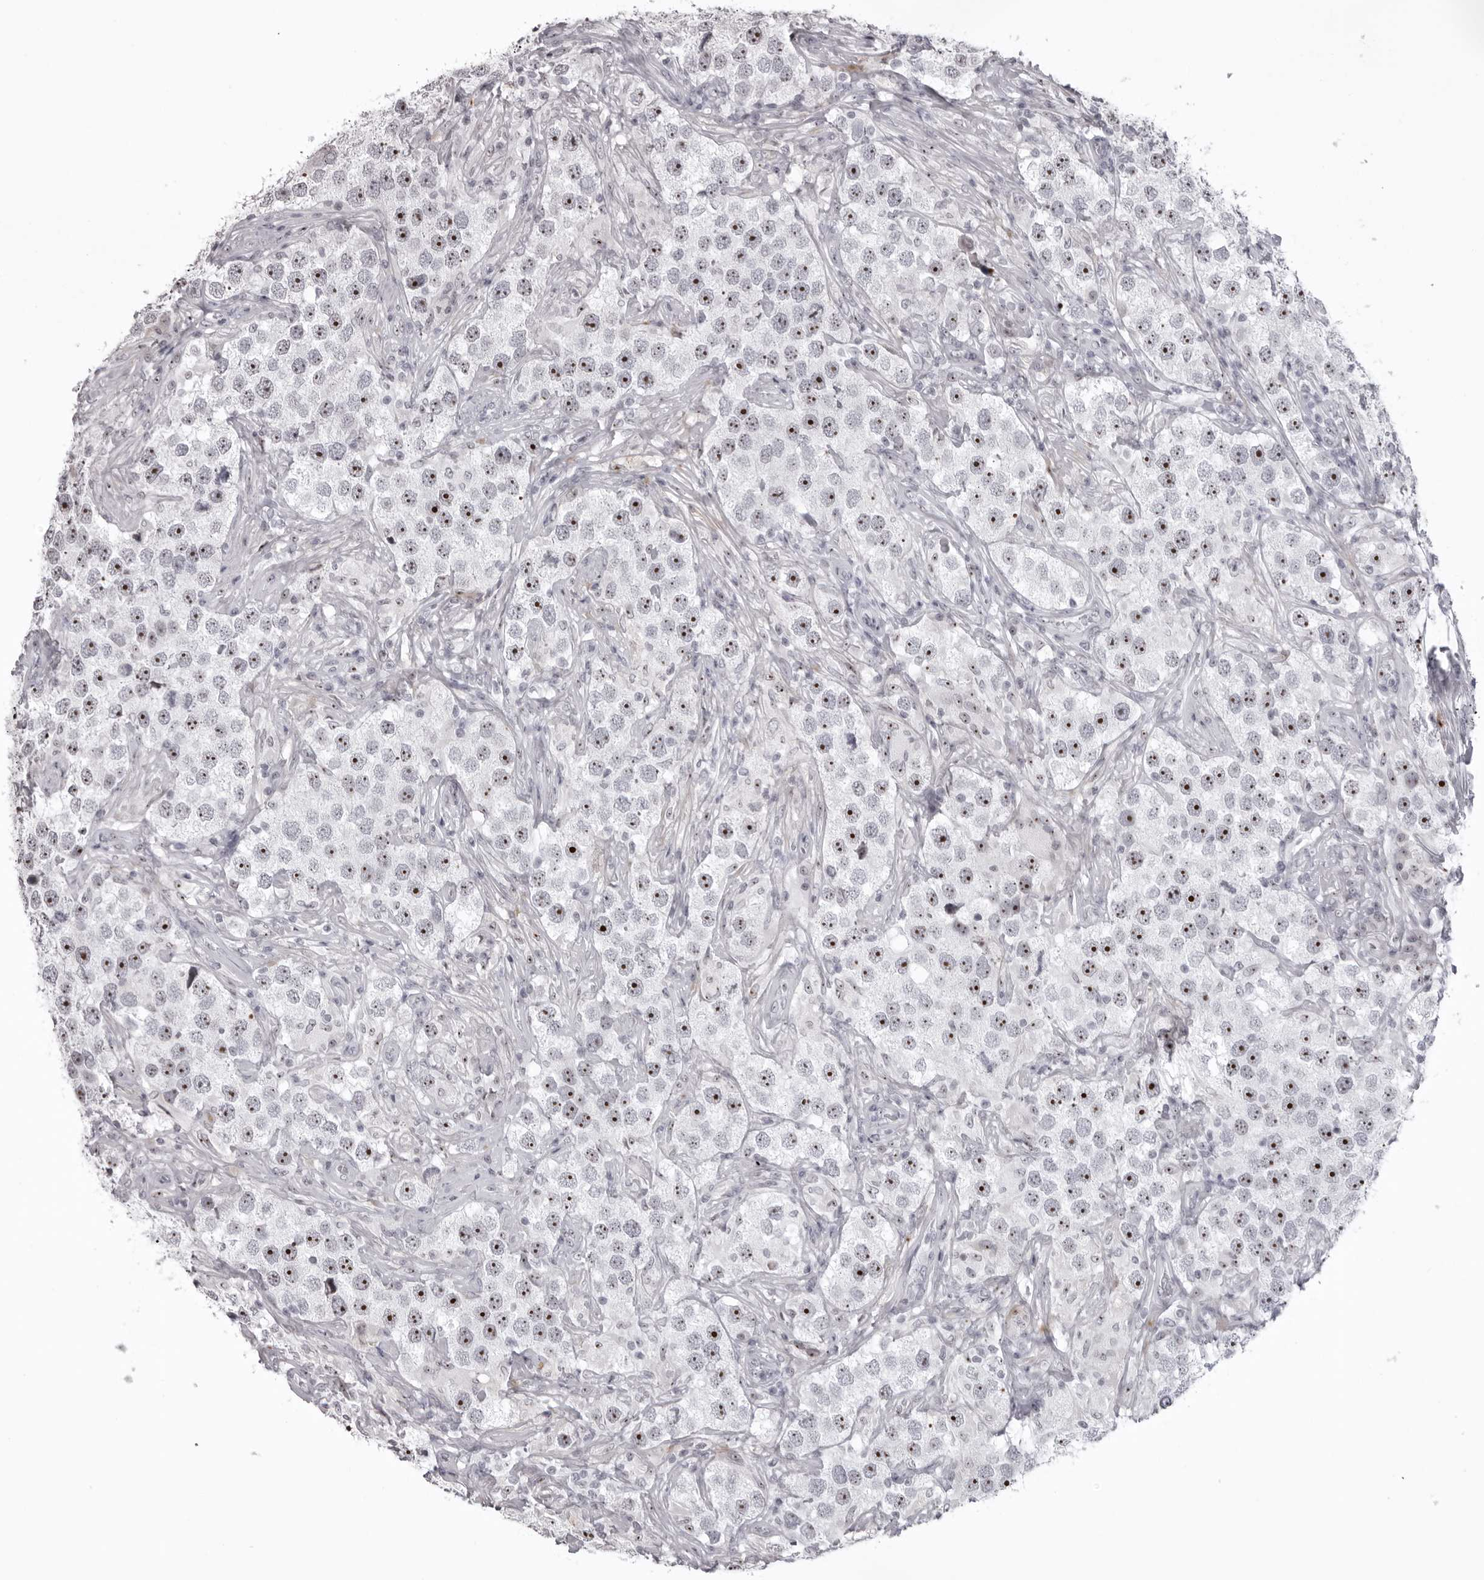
{"staining": {"intensity": "strong", "quantity": ">75%", "location": "nuclear"}, "tissue": "testis cancer", "cell_type": "Tumor cells", "image_type": "cancer", "snomed": [{"axis": "morphology", "description": "Seminoma, NOS"}, {"axis": "topography", "description": "Testis"}], "caption": "This is an image of IHC staining of seminoma (testis), which shows strong expression in the nuclear of tumor cells.", "gene": "HELZ", "patient": {"sex": "male", "age": 49}}